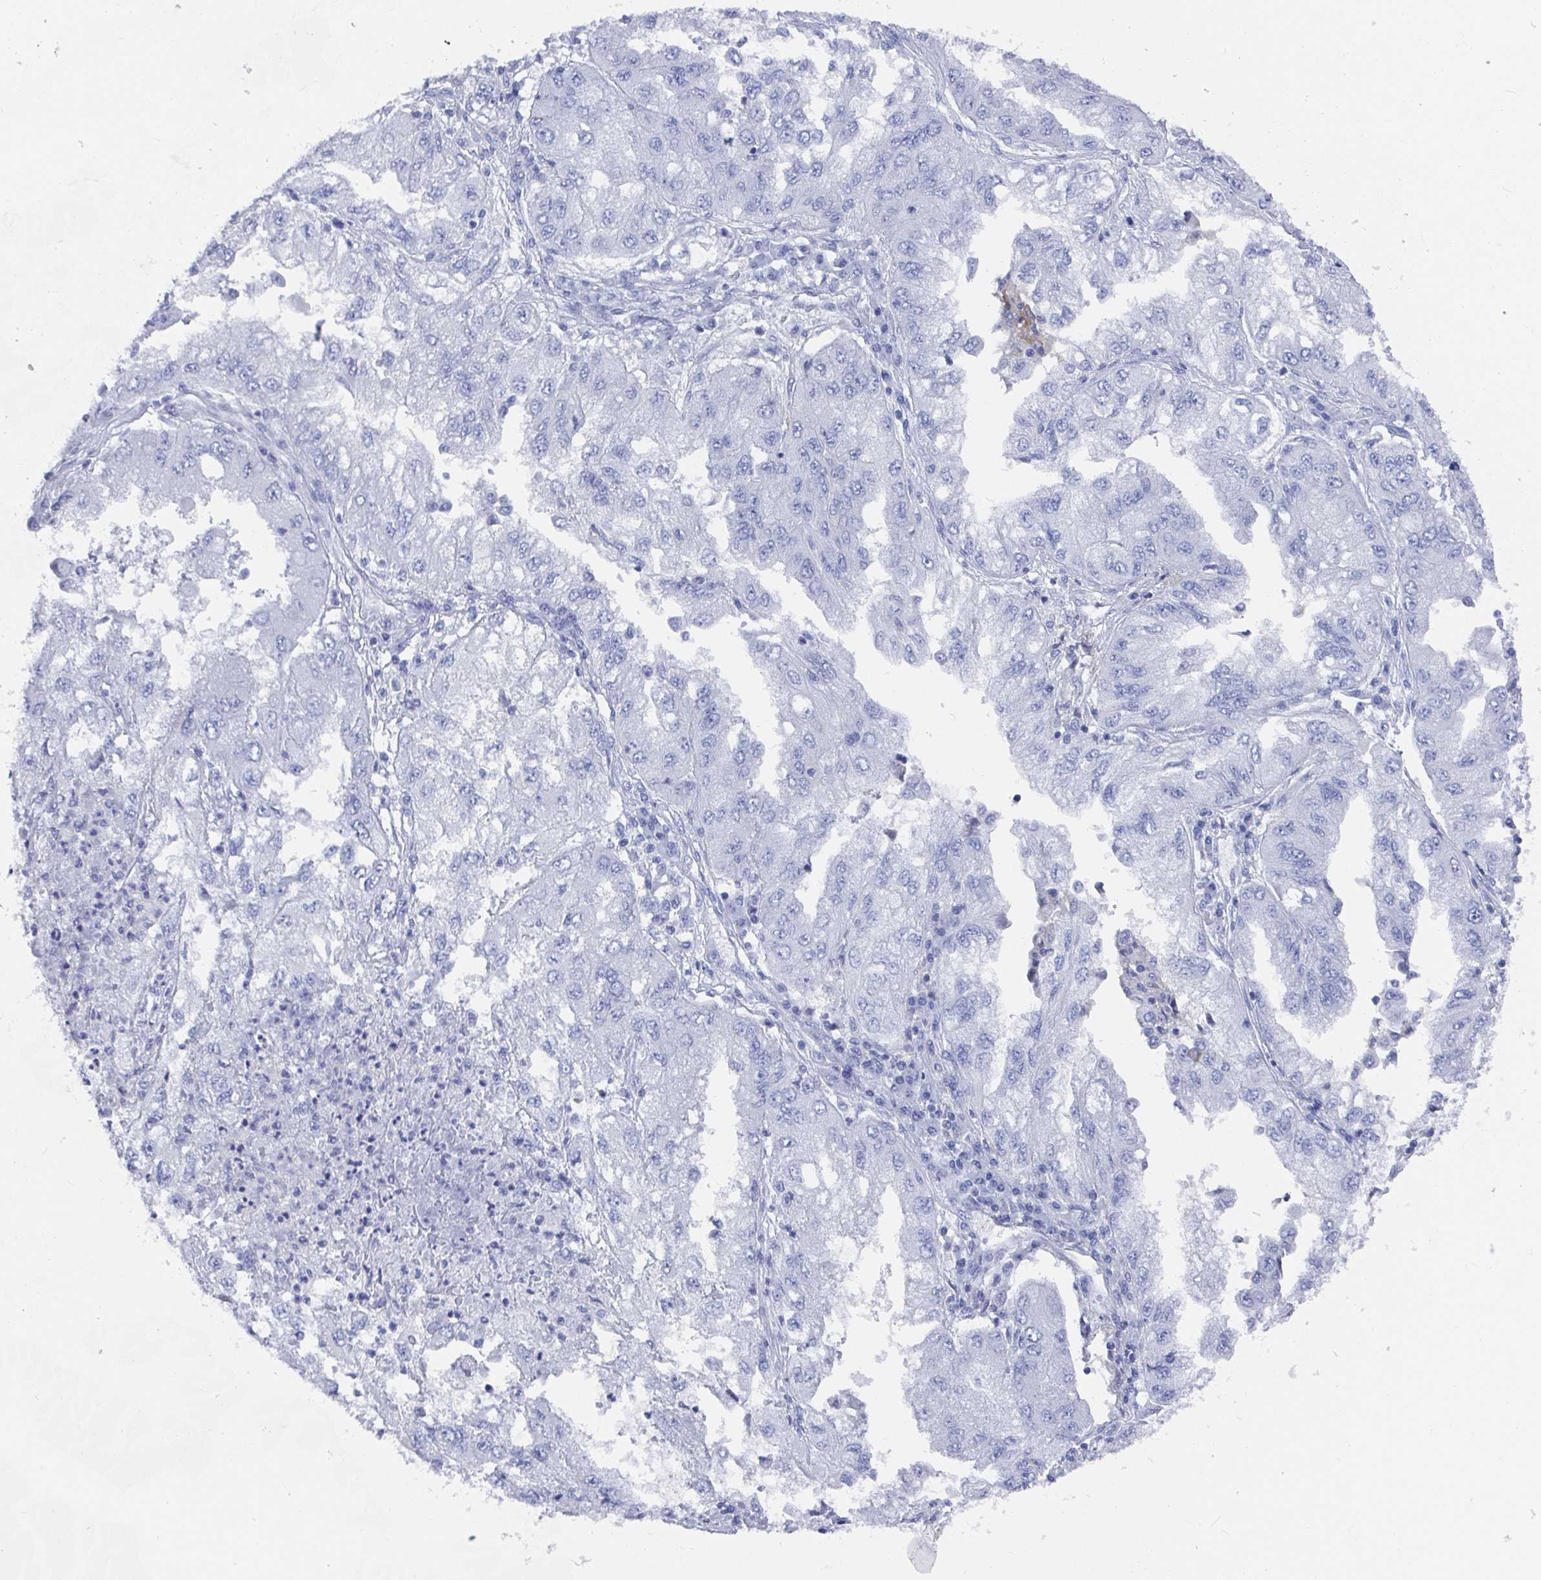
{"staining": {"intensity": "negative", "quantity": "none", "location": "none"}, "tissue": "lung cancer", "cell_type": "Tumor cells", "image_type": "cancer", "snomed": [{"axis": "morphology", "description": "Adenocarcinoma, NOS"}, {"axis": "morphology", "description": "Adenocarcinoma primary or metastatic"}, {"axis": "topography", "description": "Lung"}], "caption": "Tumor cells are negative for brown protein staining in adenocarcinoma (lung). (Immunohistochemistry (ihc), brightfield microscopy, high magnification).", "gene": "ZFP82", "patient": {"sex": "male", "age": 74}}